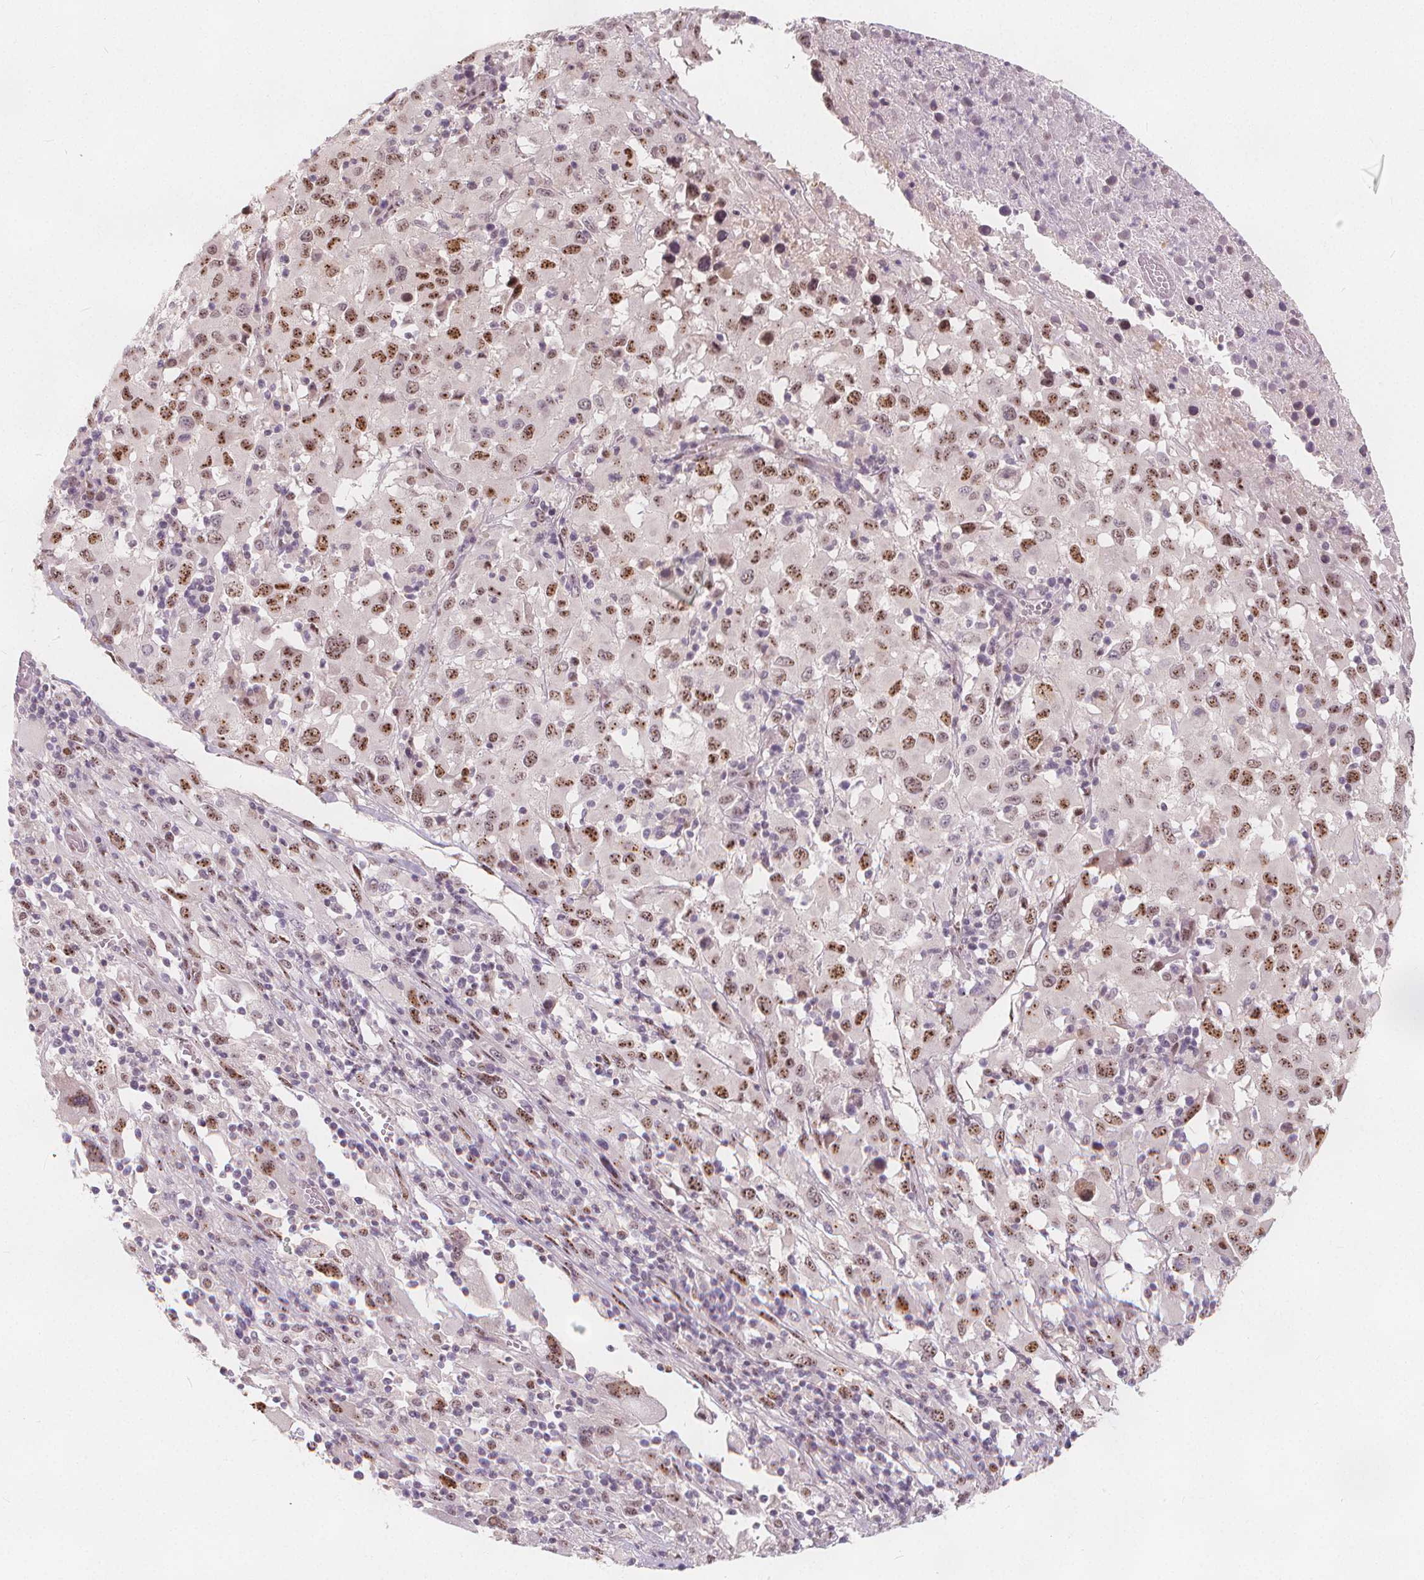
{"staining": {"intensity": "moderate", "quantity": ">75%", "location": "nuclear"}, "tissue": "melanoma", "cell_type": "Tumor cells", "image_type": "cancer", "snomed": [{"axis": "morphology", "description": "Malignant melanoma, Metastatic site"}, {"axis": "topography", "description": "Soft tissue"}], "caption": "Brown immunohistochemical staining in malignant melanoma (metastatic site) exhibits moderate nuclear positivity in about >75% of tumor cells.", "gene": "DRC3", "patient": {"sex": "male", "age": 50}}